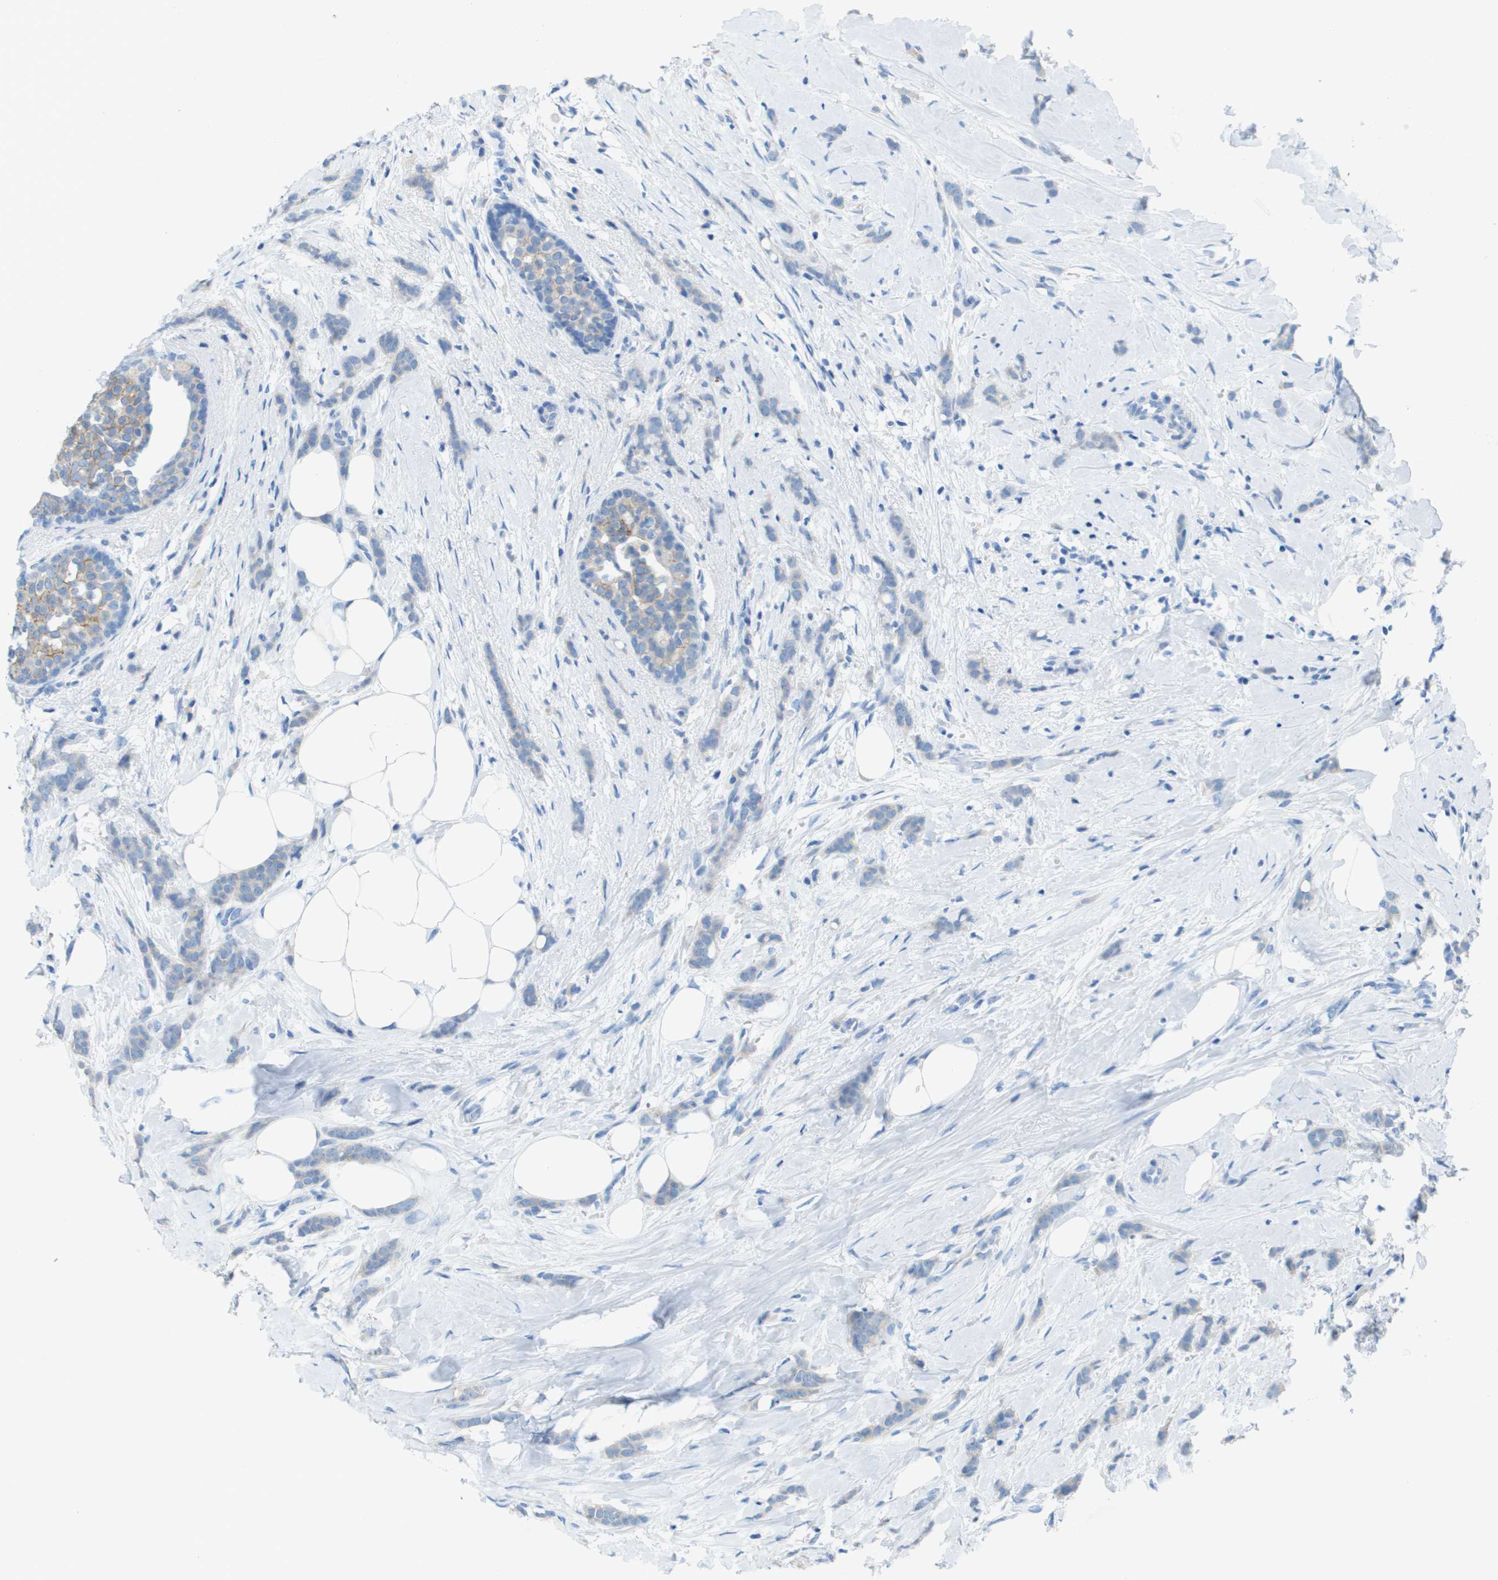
{"staining": {"intensity": "negative", "quantity": "none", "location": "none"}, "tissue": "breast cancer", "cell_type": "Tumor cells", "image_type": "cancer", "snomed": [{"axis": "morphology", "description": "Lobular carcinoma, in situ"}, {"axis": "morphology", "description": "Lobular carcinoma"}, {"axis": "topography", "description": "Breast"}], "caption": "A histopathology image of human breast lobular carcinoma in situ is negative for staining in tumor cells.", "gene": "CD46", "patient": {"sex": "female", "age": 41}}